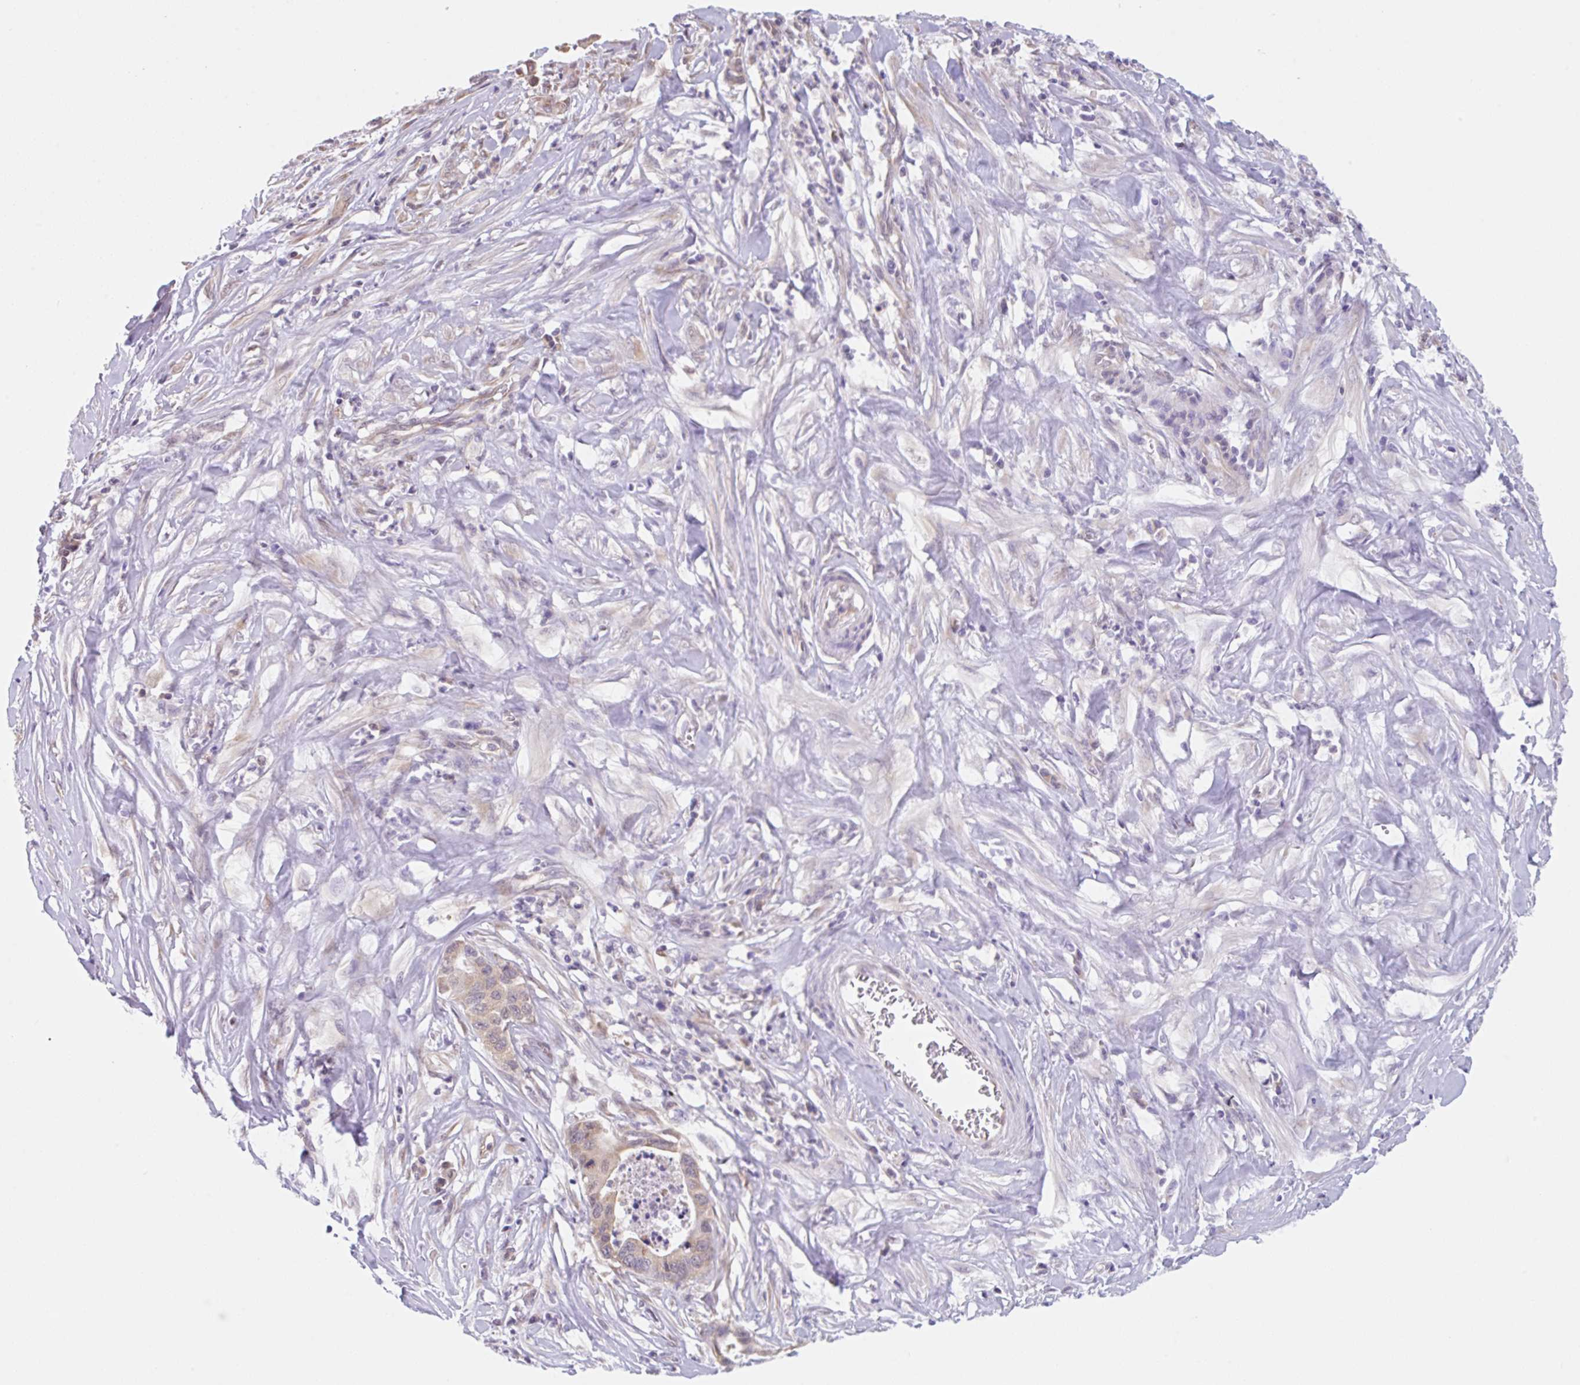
{"staining": {"intensity": "weak", "quantity": ">75%", "location": "cytoplasmic/membranous"}, "tissue": "pancreatic cancer", "cell_type": "Tumor cells", "image_type": "cancer", "snomed": [{"axis": "morphology", "description": "Adenocarcinoma, NOS"}, {"axis": "topography", "description": "Pancreas"}], "caption": "About >75% of tumor cells in human pancreatic adenocarcinoma show weak cytoplasmic/membranous protein staining as visualized by brown immunohistochemical staining.", "gene": "TBPL2", "patient": {"sex": "male", "age": 73}}